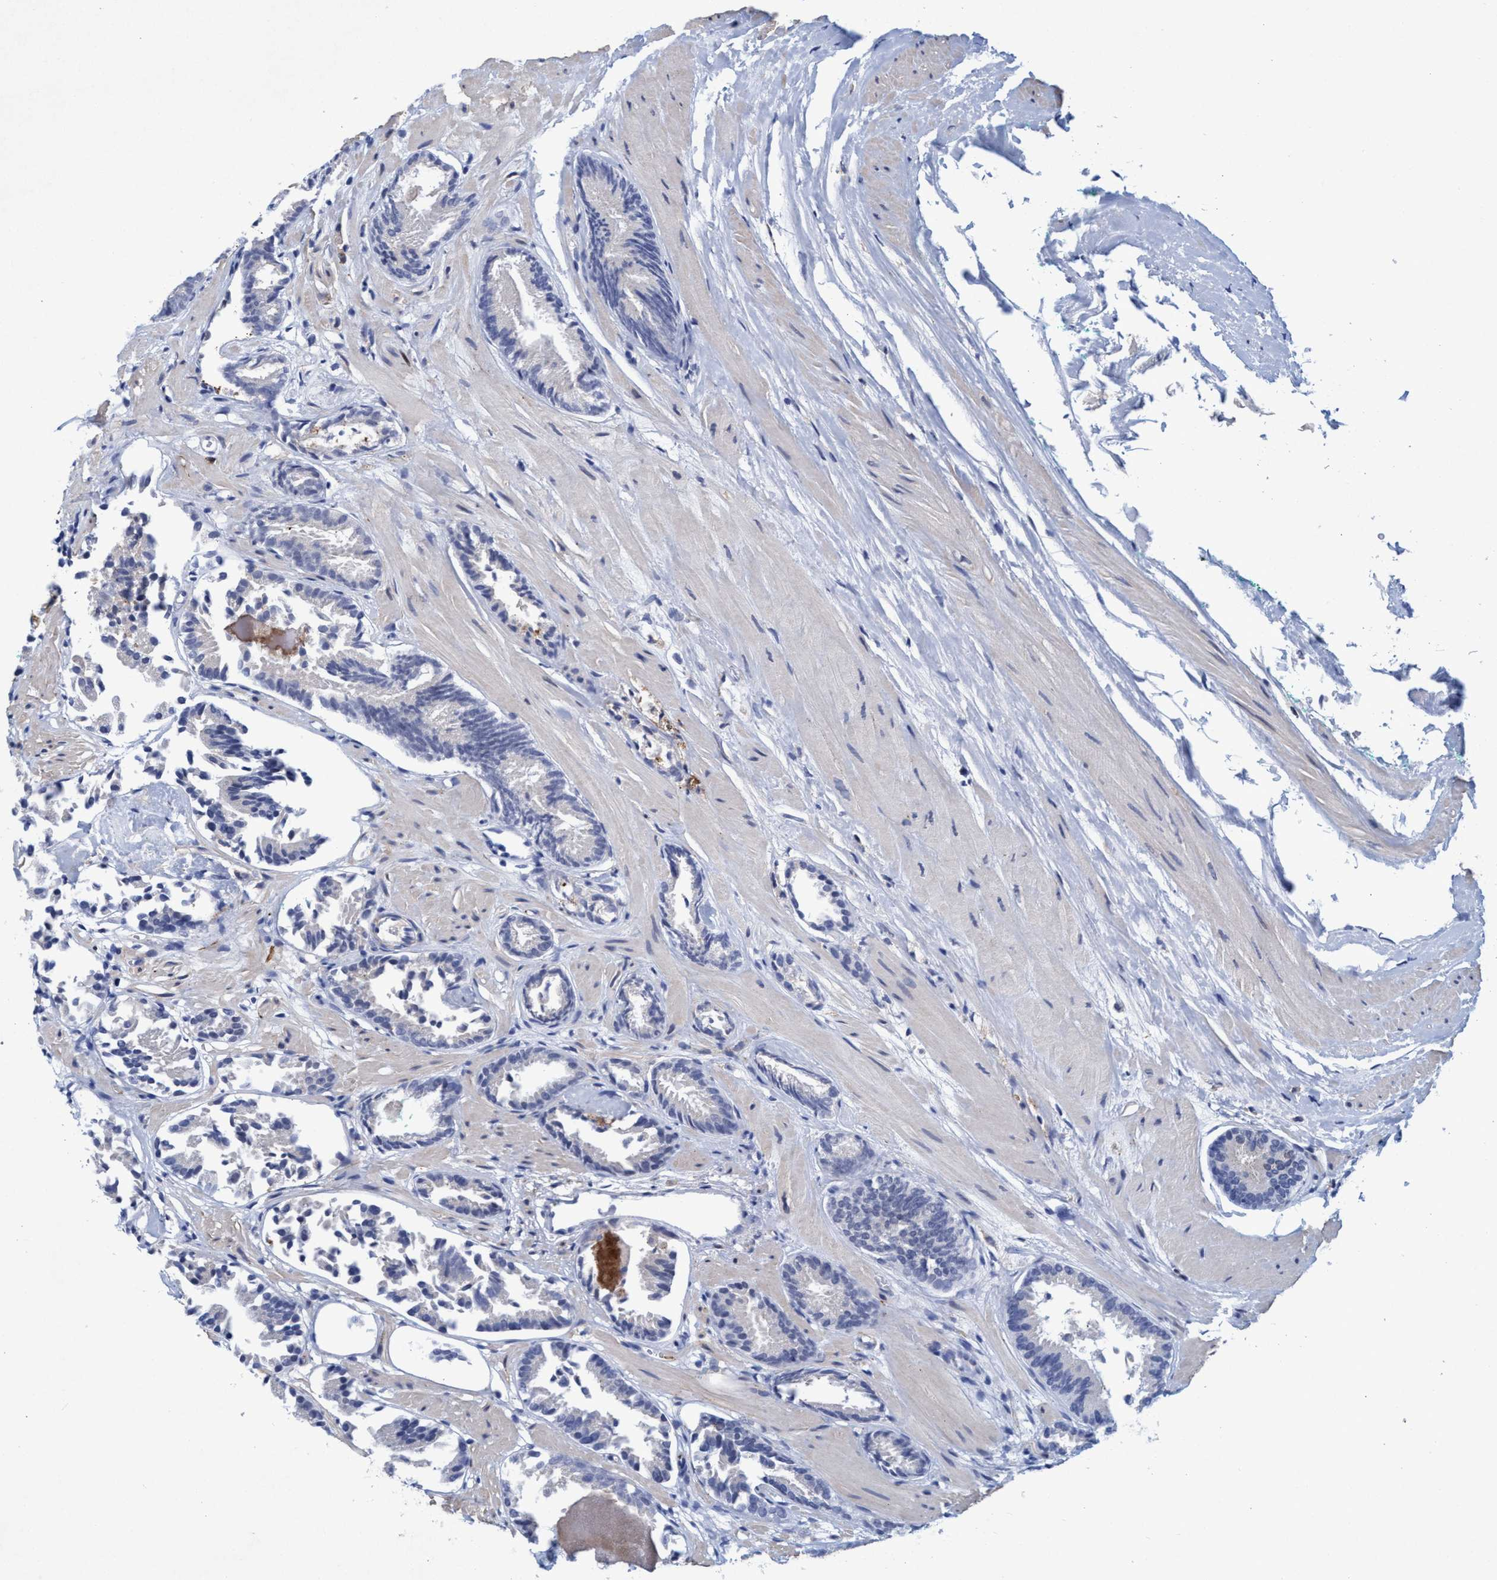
{"staining": {"intensity": "negative", "quantity": "none", "location": "none"}, "tissue": "prostate cancer", "cell_type": "Tumor cells", "image_type": "cancer", "snomed": [{"axis": "morphology", "description": "Adenocarcinoma, Low grade"}, {"axis": "topography", "description": "Prostate"}], "caption": "The image reveals no staining of tumor cells in prostate low-grade adenocarcinoma. The staining was performed using DAB (3,3'-diaminobenzidine) to visualize the protein expression in brown, while the nuclei were stained in blue with hematoxylin (Magnification: 20x).", "gene": "SLC43A2", "patient": {"sex": "male", "age": 51}}